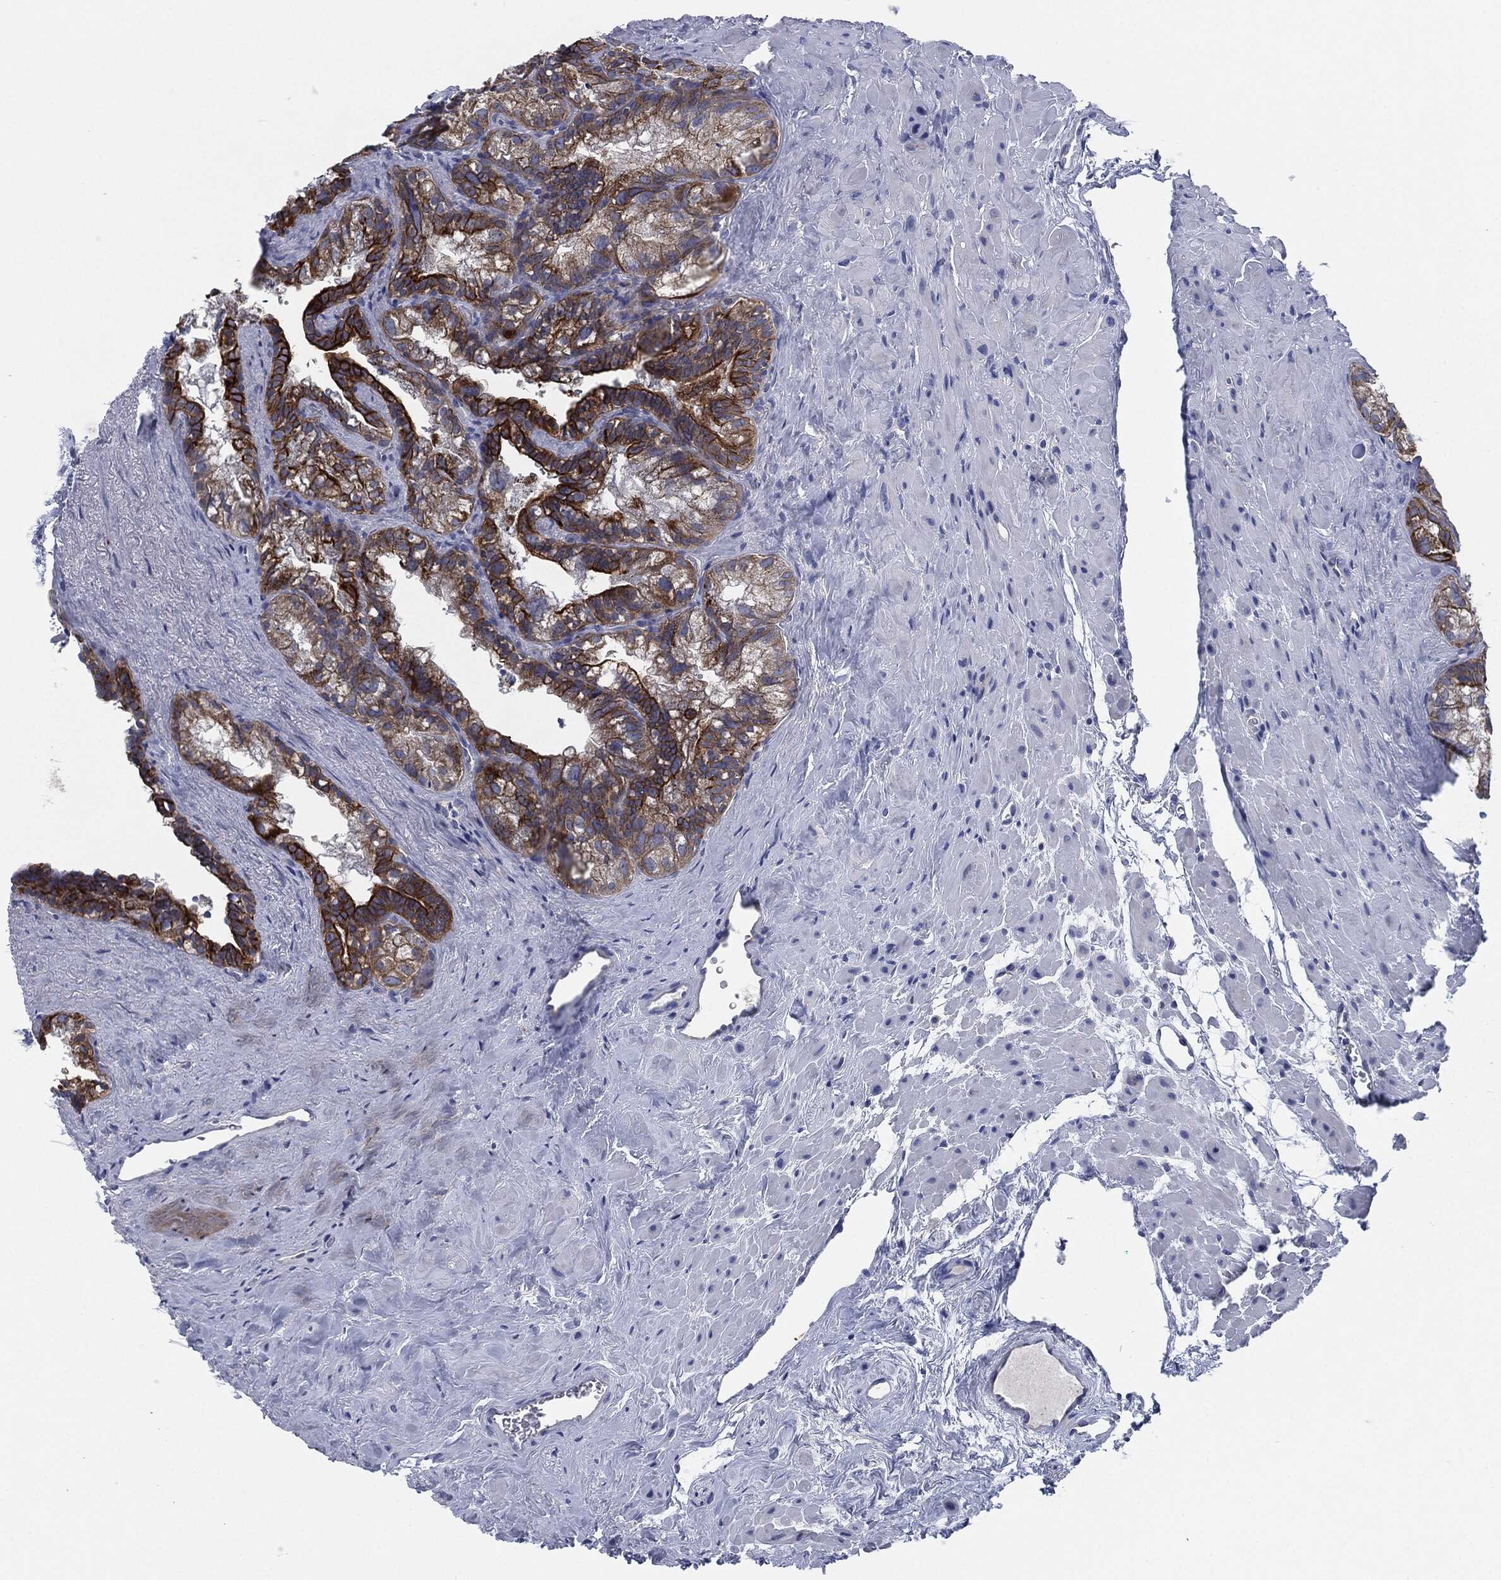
{"staining": {"intensity": "strong", "quantity": "25%-75%", "location": "cytoplasmic/membranous"}, "tissue": "seminal vesicle", "cell_type": "Glandular cells", "image_type": "normal", "snomed": [{"axis": "morphology", "description": "Normal tissue, NOS"}, {"axis": "topography", "description": "Seminal veicle"}], "caption": "The photomicrograph shows immunohistochemical staining of benign seminal vesicle. There is strong cytoplasmic/membranous positivity is seen in approximately 25%-75% of glandular cells.", "gene": "SHROOM2", "patient": {"sex": "male", "age": 72}}